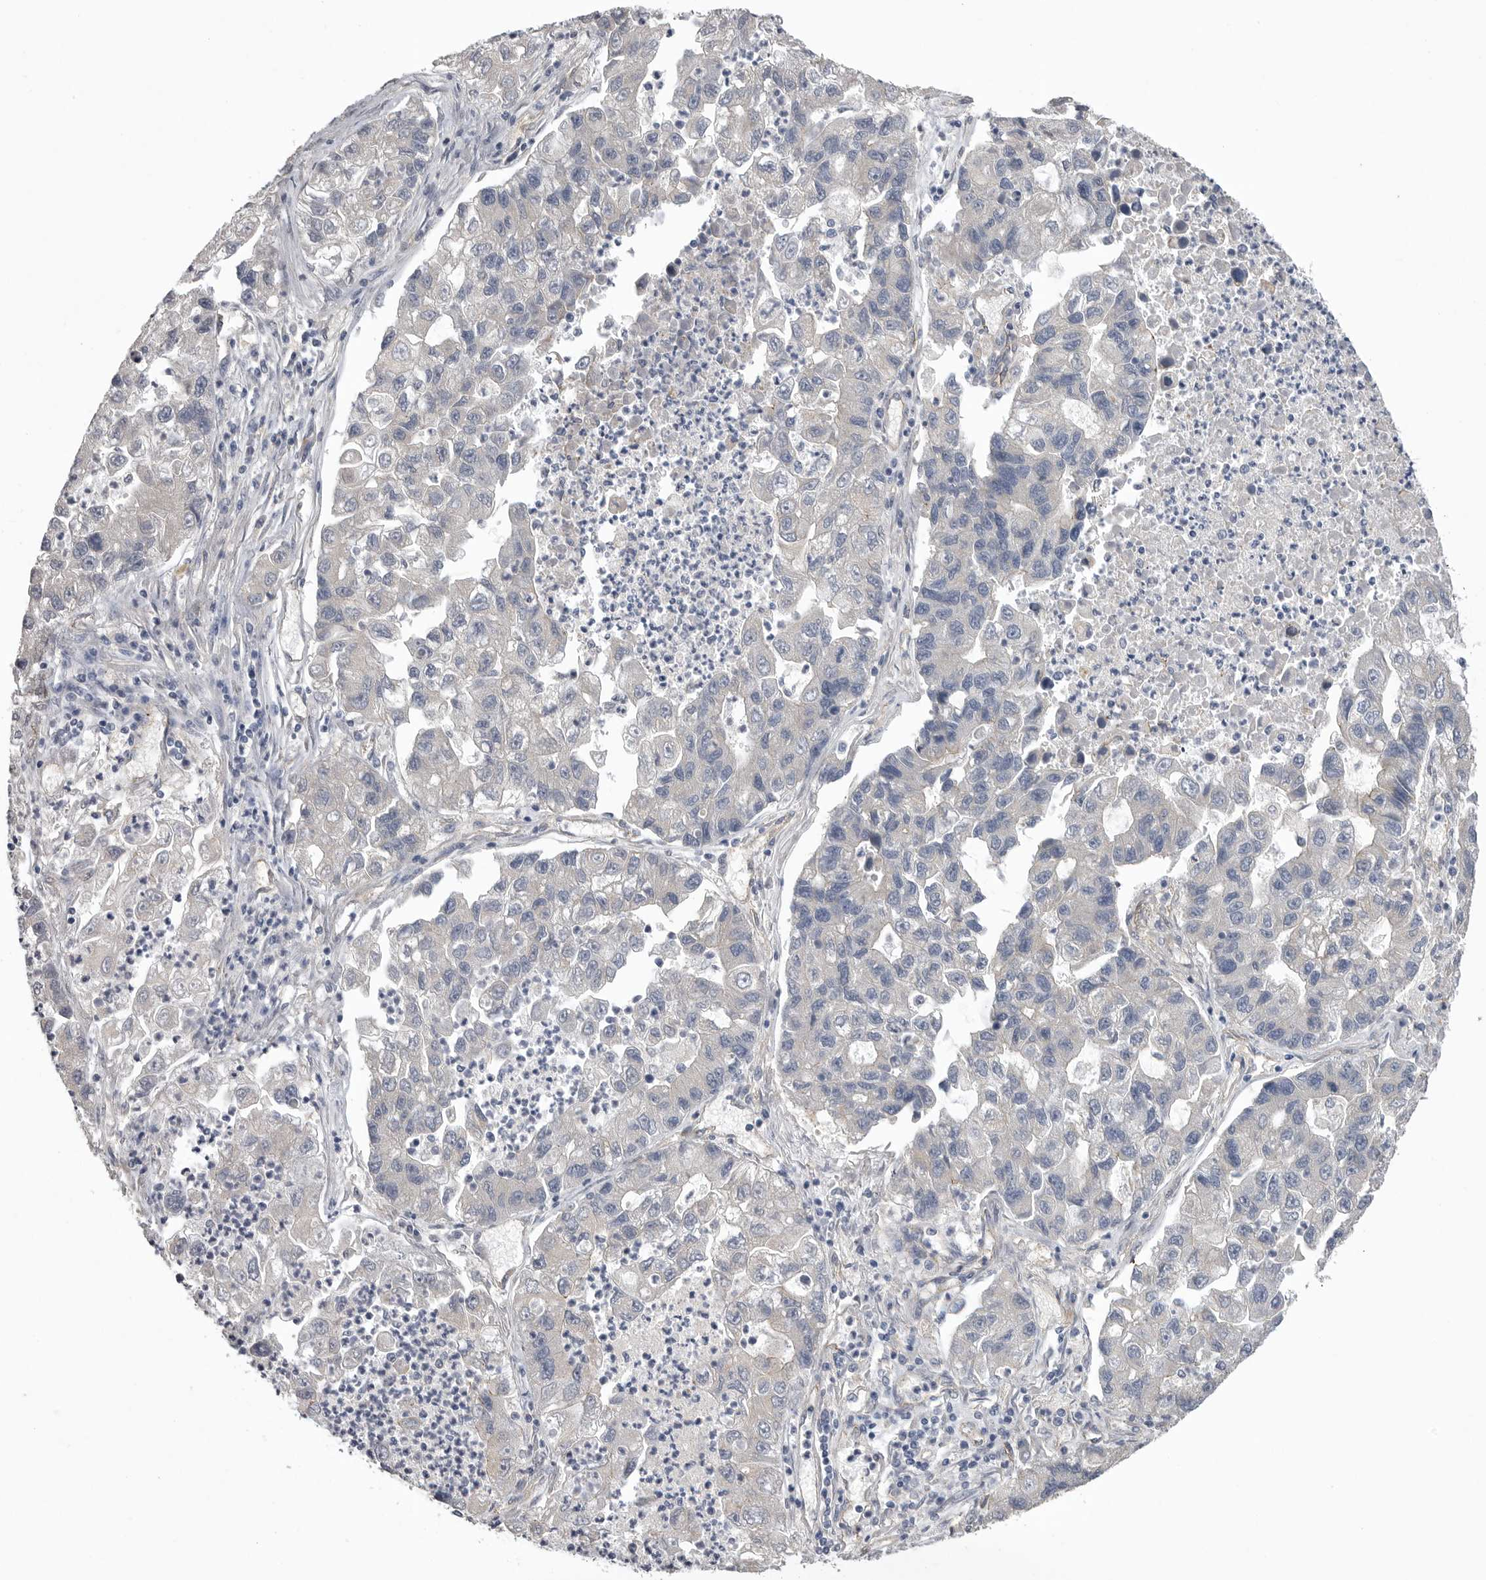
{"staining": {"intensity": "negative", "quantity": "none", "location": "none"}, "tissue": "lung cancer", "cell_type": "Tumor cells", "image_type": "cancer", "snomed": [{"axis": "morphology", "description": "Adenocarcinoma, NOS"}, {"axis": "topography", "description": "Lung"}], "caption": "This photomicrograph is of lung cancer stained with IHC to label a protein in brown with the nuclei are counter-stained blue. There is no expression in tumor cells.", "gene": "NECTIN2", "patient": {"sex": "female", "age": 51}}